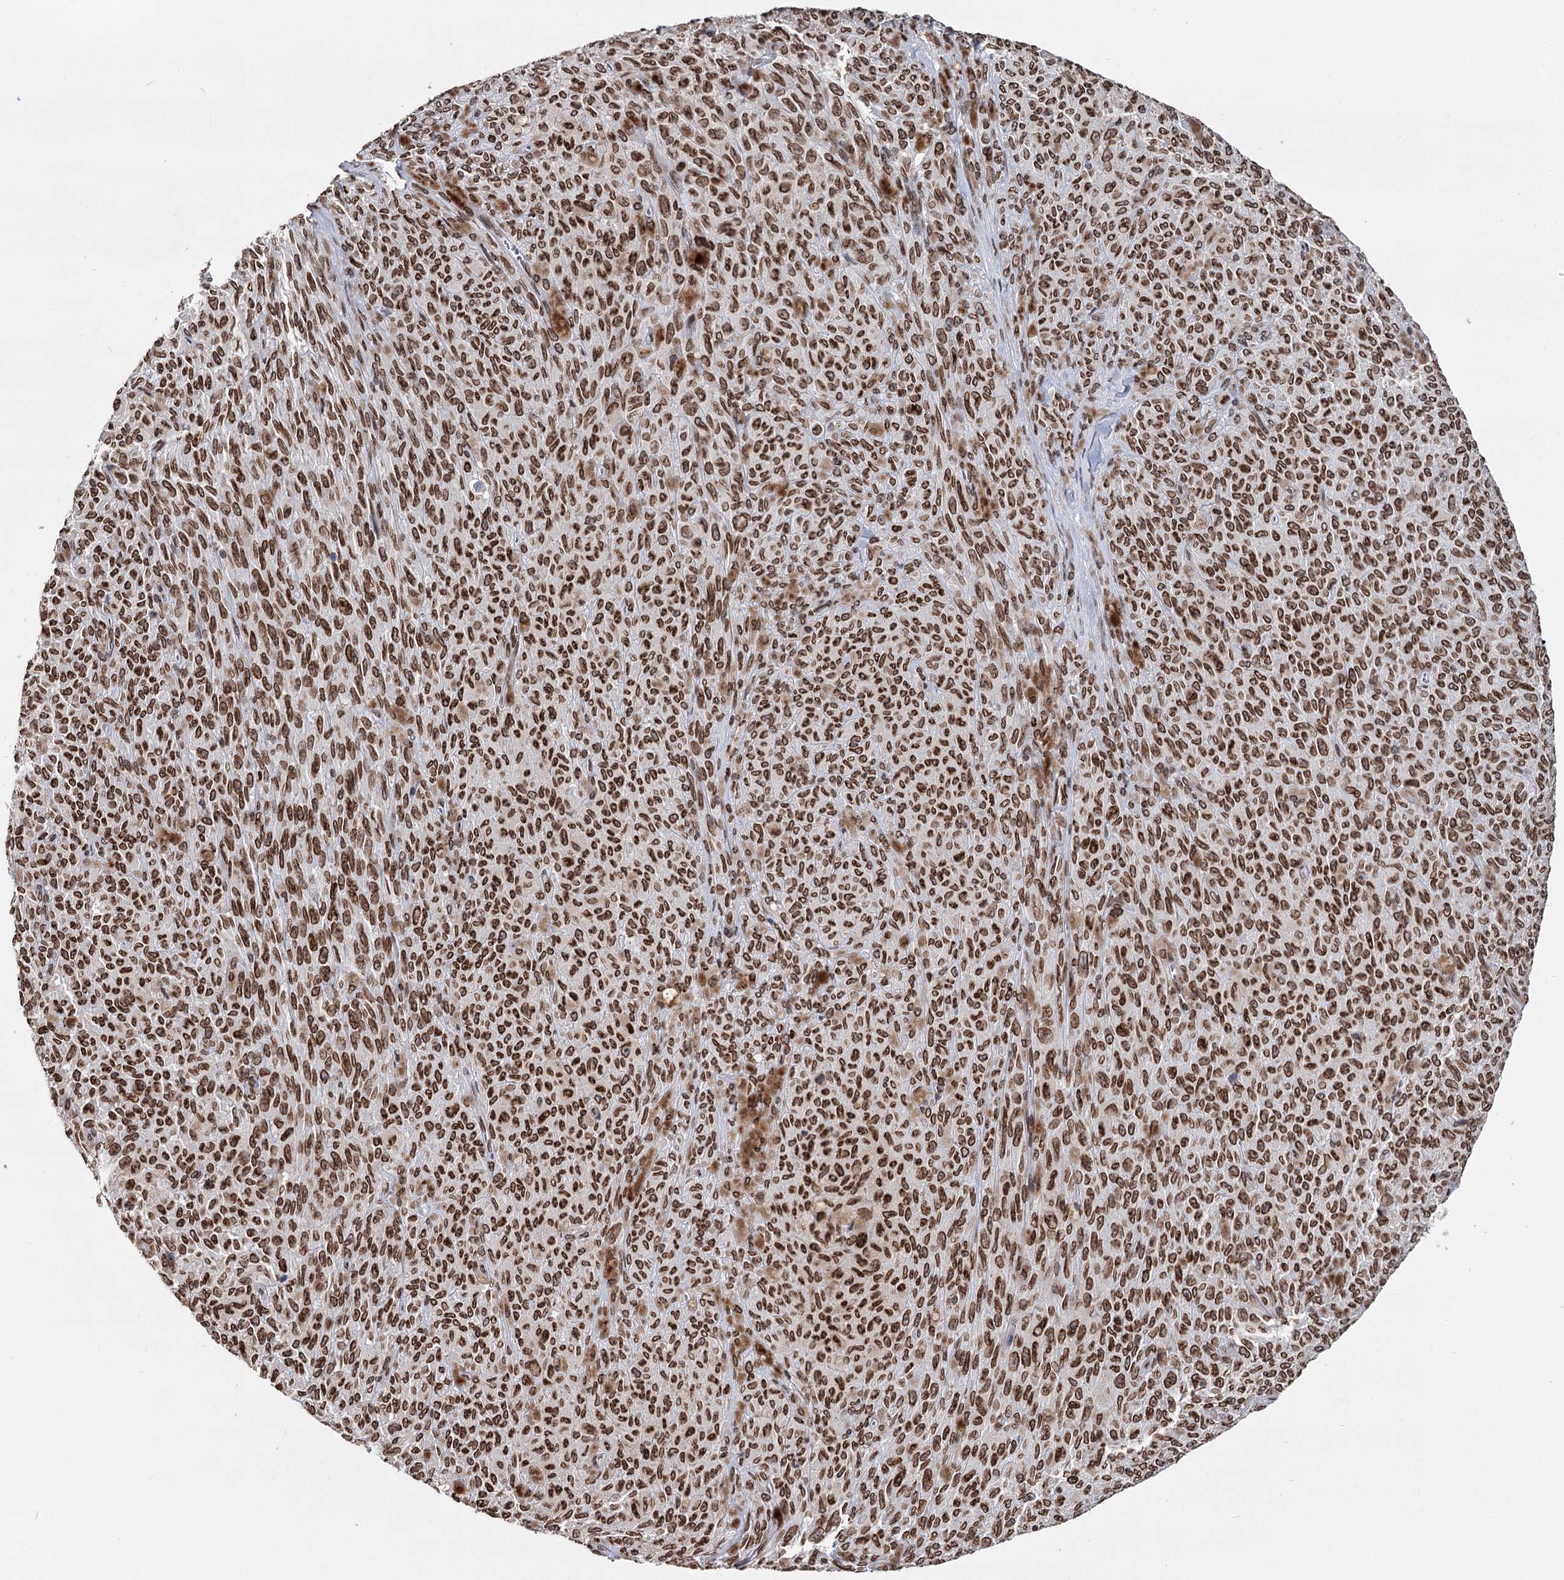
{"staining": {"intensity": "strong", "quantity": ">75%", "location": "cytoplasmic/membranous,nuclear"}, "tissue": "melanoma", "cell_type": "Tumor cells", "image_type": "cancer", "snomed": [{"axis": "morphology", "description": "Malignant melanoma, NOS"}, {"axis": "topography", "description": "Skin"}], "caption": "Malignant melanoma stained for a protein (brown) displays strong cytoplasmic/membranous and nuclear positive expression in about >75% of tumor cells.", "gene": "KIAA0930", "patient": {"sex": "female", "age": 82}}